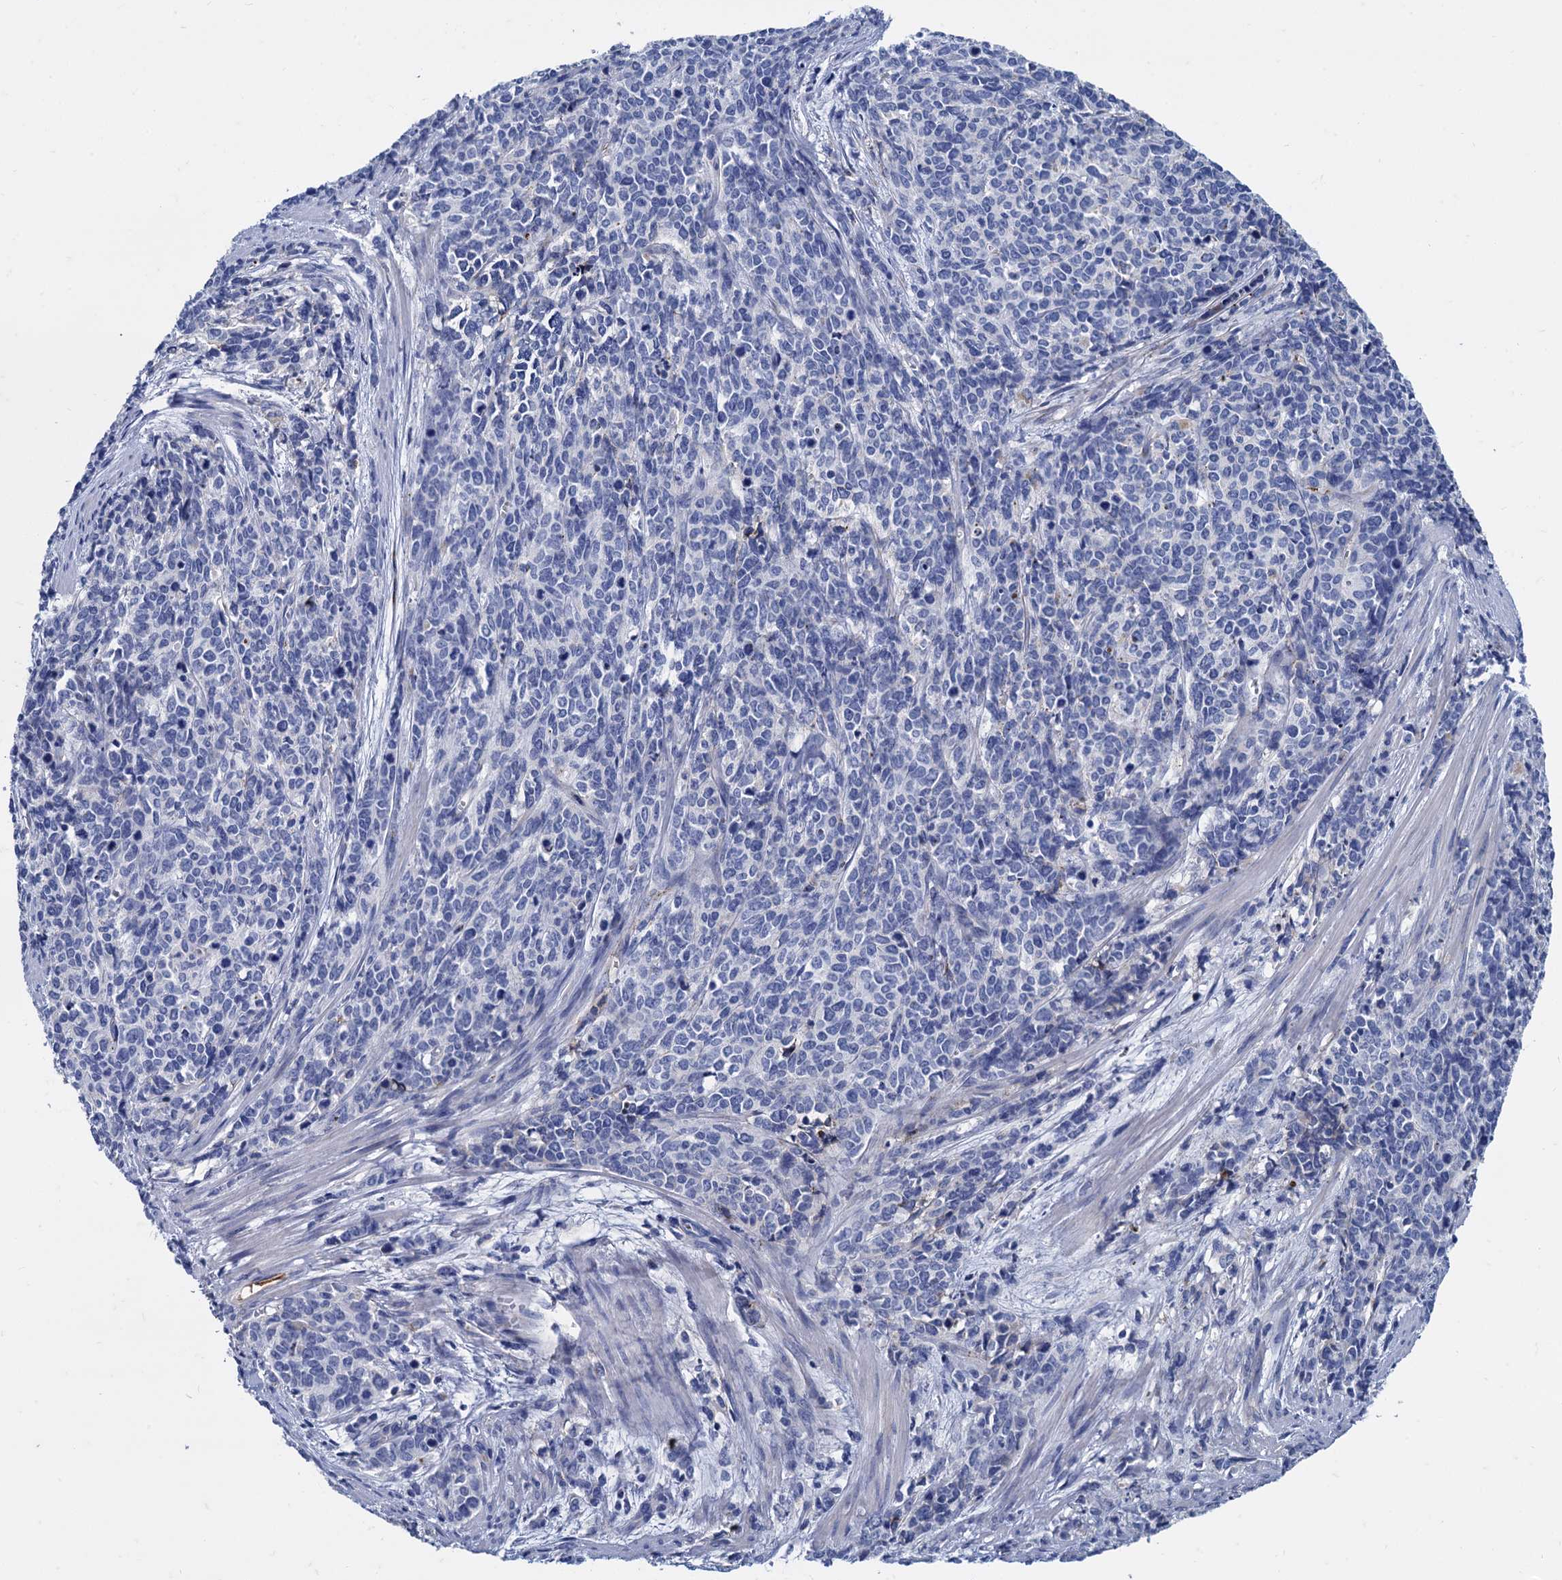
{"staining": {"intensity": "negative", "quantity": "none", "location": "none"}, "tissue": "cervical cancer", "cell_type": "Tumor cells", "image_type": "cancer", "snomed": [{"axis": "morphology", "description": "Squamous cell carcinoma, NOS"}, {"axis": "topography", "description": "Cervix"}], "caption": "Cervical cancer (squamous cell carcinoma) was stained to show a protein in brown. There is no significant expression in tumor cells. (DAB (3,3'-diaminobenzidine) immunohistochemistry with hematoxylin counter stain).", "gene": "APOD", "patient": {"sex": "female", "age": 60}}